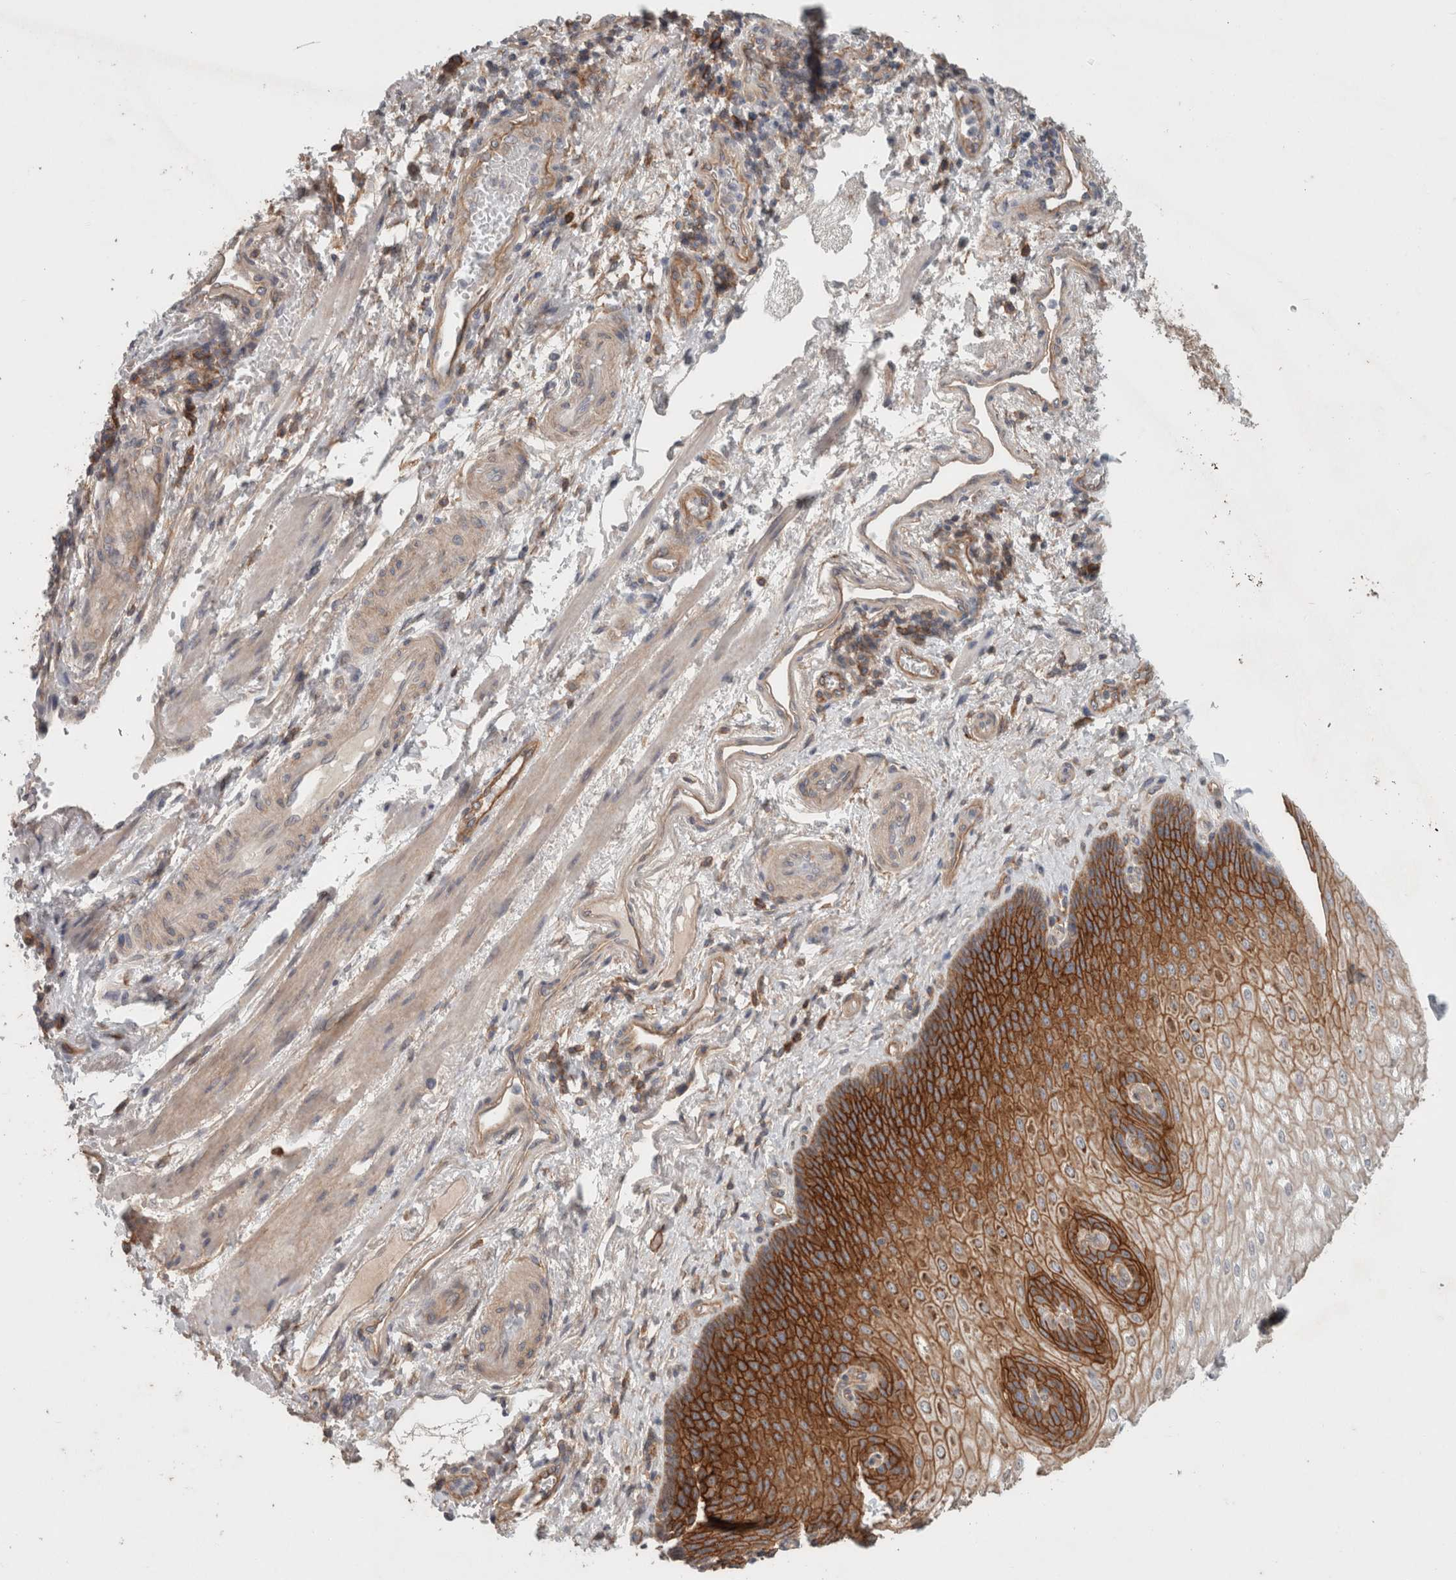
{"staining": {"intensity": "strong", "quantity": "25%-75%", "location": "cytoplasmic/membranous"}, "tissue": "esophagus", "cell_type": "Squamous epithelial cells", "image_type": "normal", "snomed": [{"axis": "morphology", "description": "Normal tissue, NOS"}, {"axis": "topography", "description": "Esophagus"}], "caption": "Immunohistochemical staining of unremarkable human esophagus exhibits strong cytoplasmic/membranous protein staining in approximately 25%-75% of squamous epithelial cells.", "gene": "RASAL2", "patient": {"sex": "male", "age": 54}}